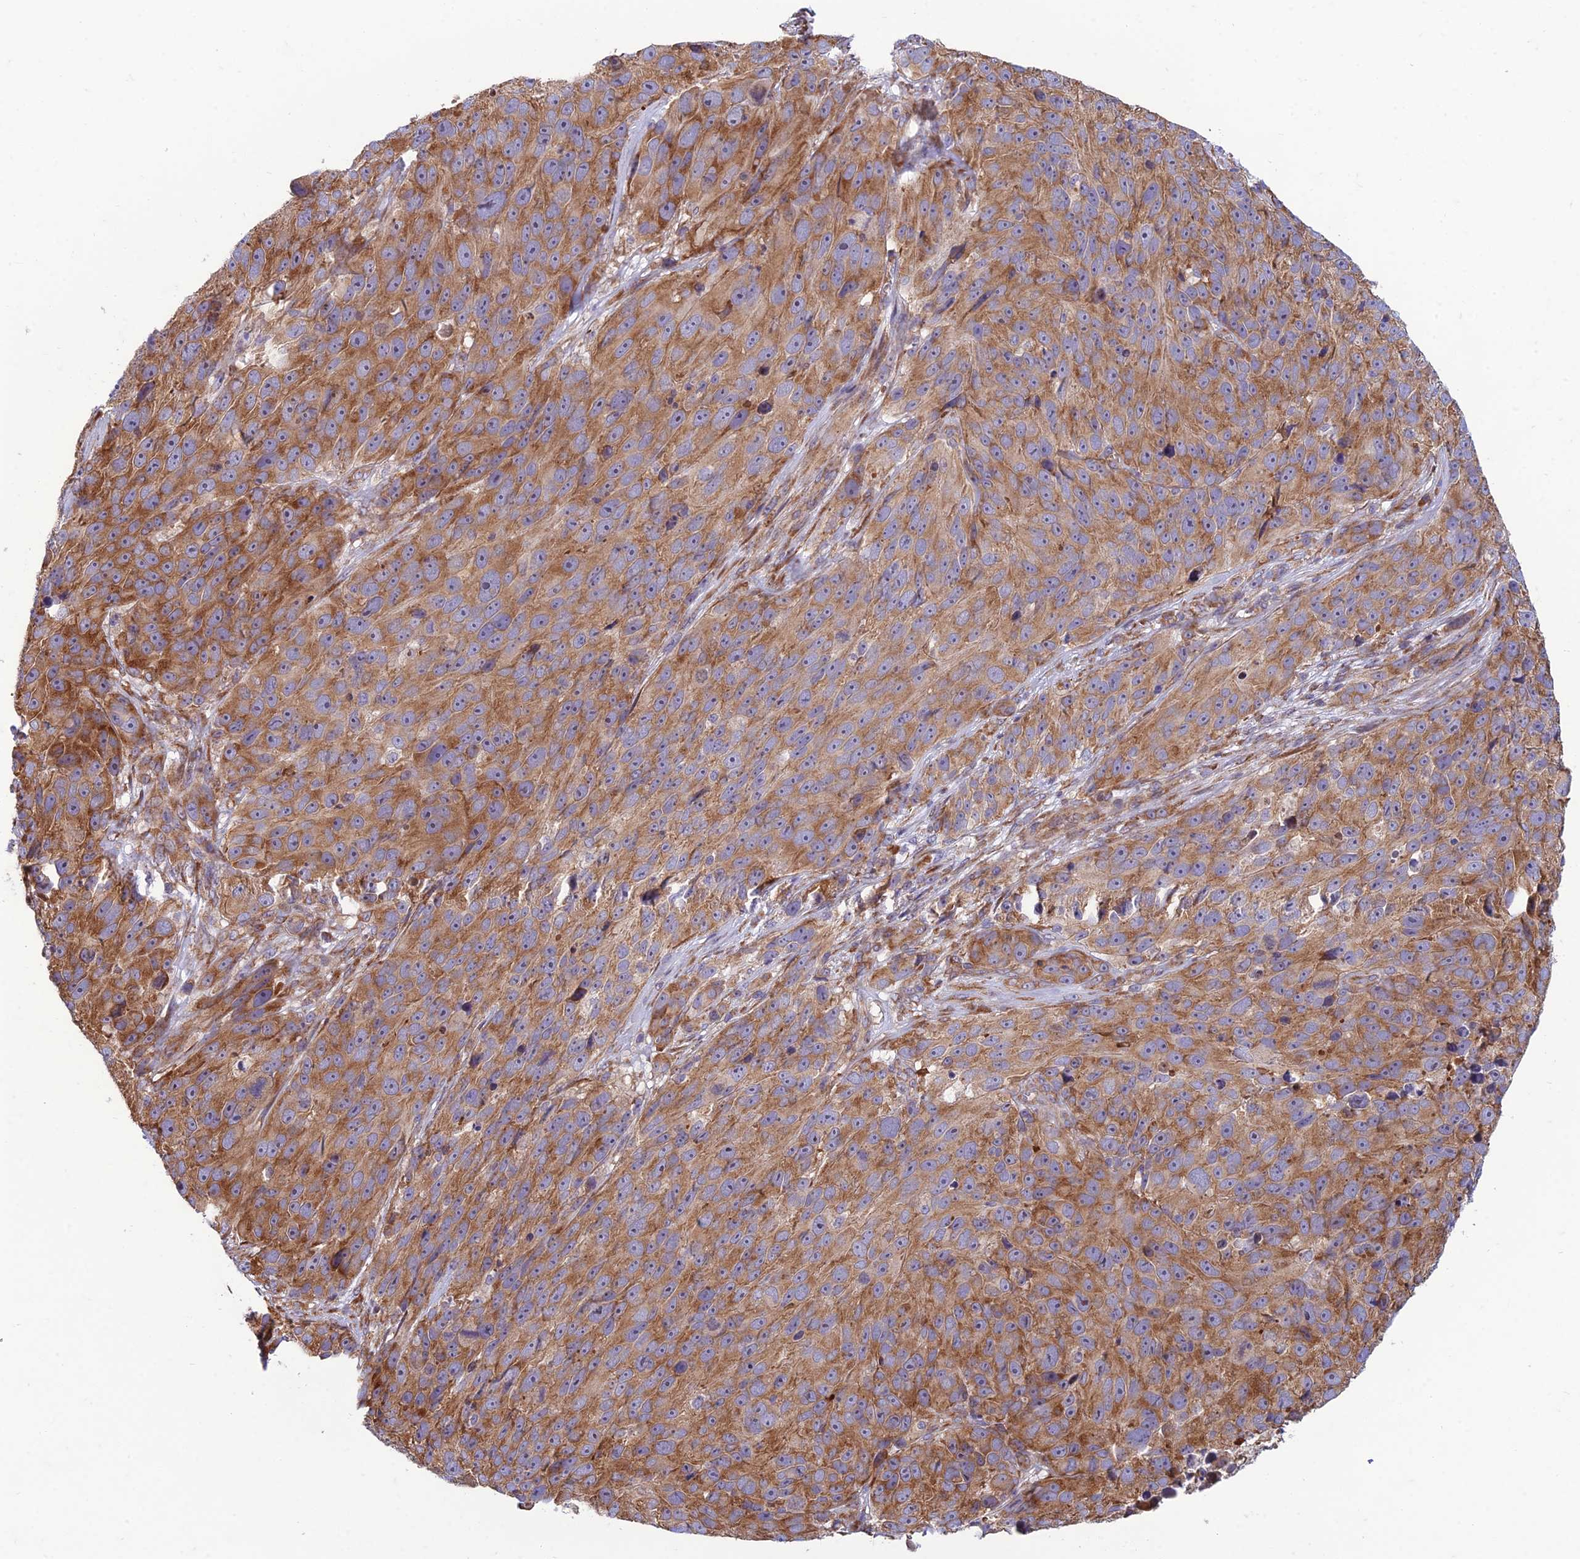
{"staining": {"intensity": "moderate", "quantity": ">75%", "location": "cytoplasmic/membranous"}, "tissue": "melanoma", "cell_type": "Tumor cells", "image_type": "cancer", "snomed": [{"axis": "morphology", "description": "Malignant melanoma, NOS"}, {"axis": "topography", "description": "Skin"}], "caption": "Human malignant melanoma stained for a protein (brown) exhibits moderate cytoplasmic/membranous positive positivity in approximately >75% of tumor cells.", "gene": "RPL17-C18orf32", "patient": {"sex": "male", "age": 84}}